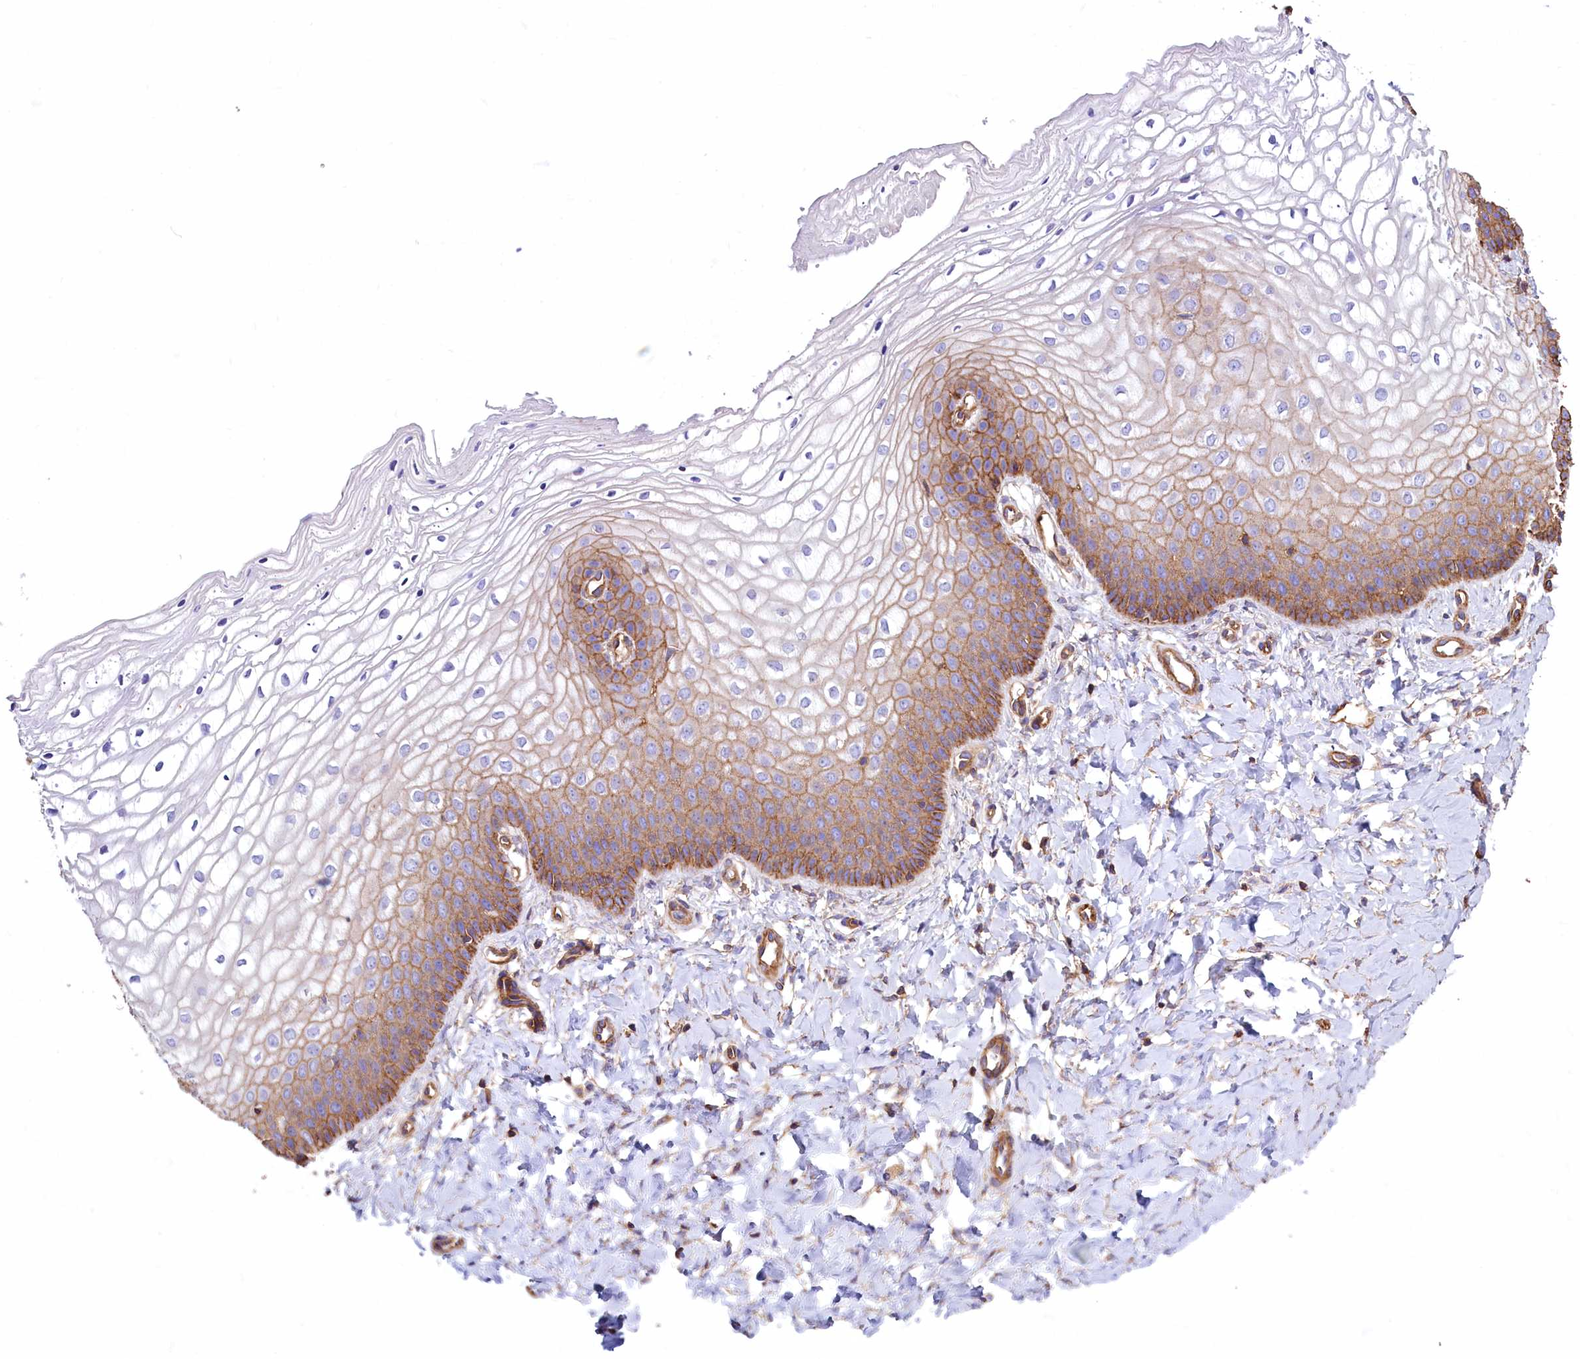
{"staining": {"intensity": "moderate", "quantity": "25%-75%", "location": "cytoplasmic/membranous"}, "tissue": "vagina", "cell_type": "Squamous epithelial cells", "image_type": "normal", "snomed": [{"axis": "morphology", "description": "Normal tissue, NOS"}, {"axis": "topography", "description": "Vagina"}], "caption": "Immunohistochemical staining of normal vagina shows moderate cytoplasmic/membranous protein expression in about 25%-75% of squamous epithelial cells.", "gene": "ATP2B4", "patient": {"sex": "female", "age": 68}}